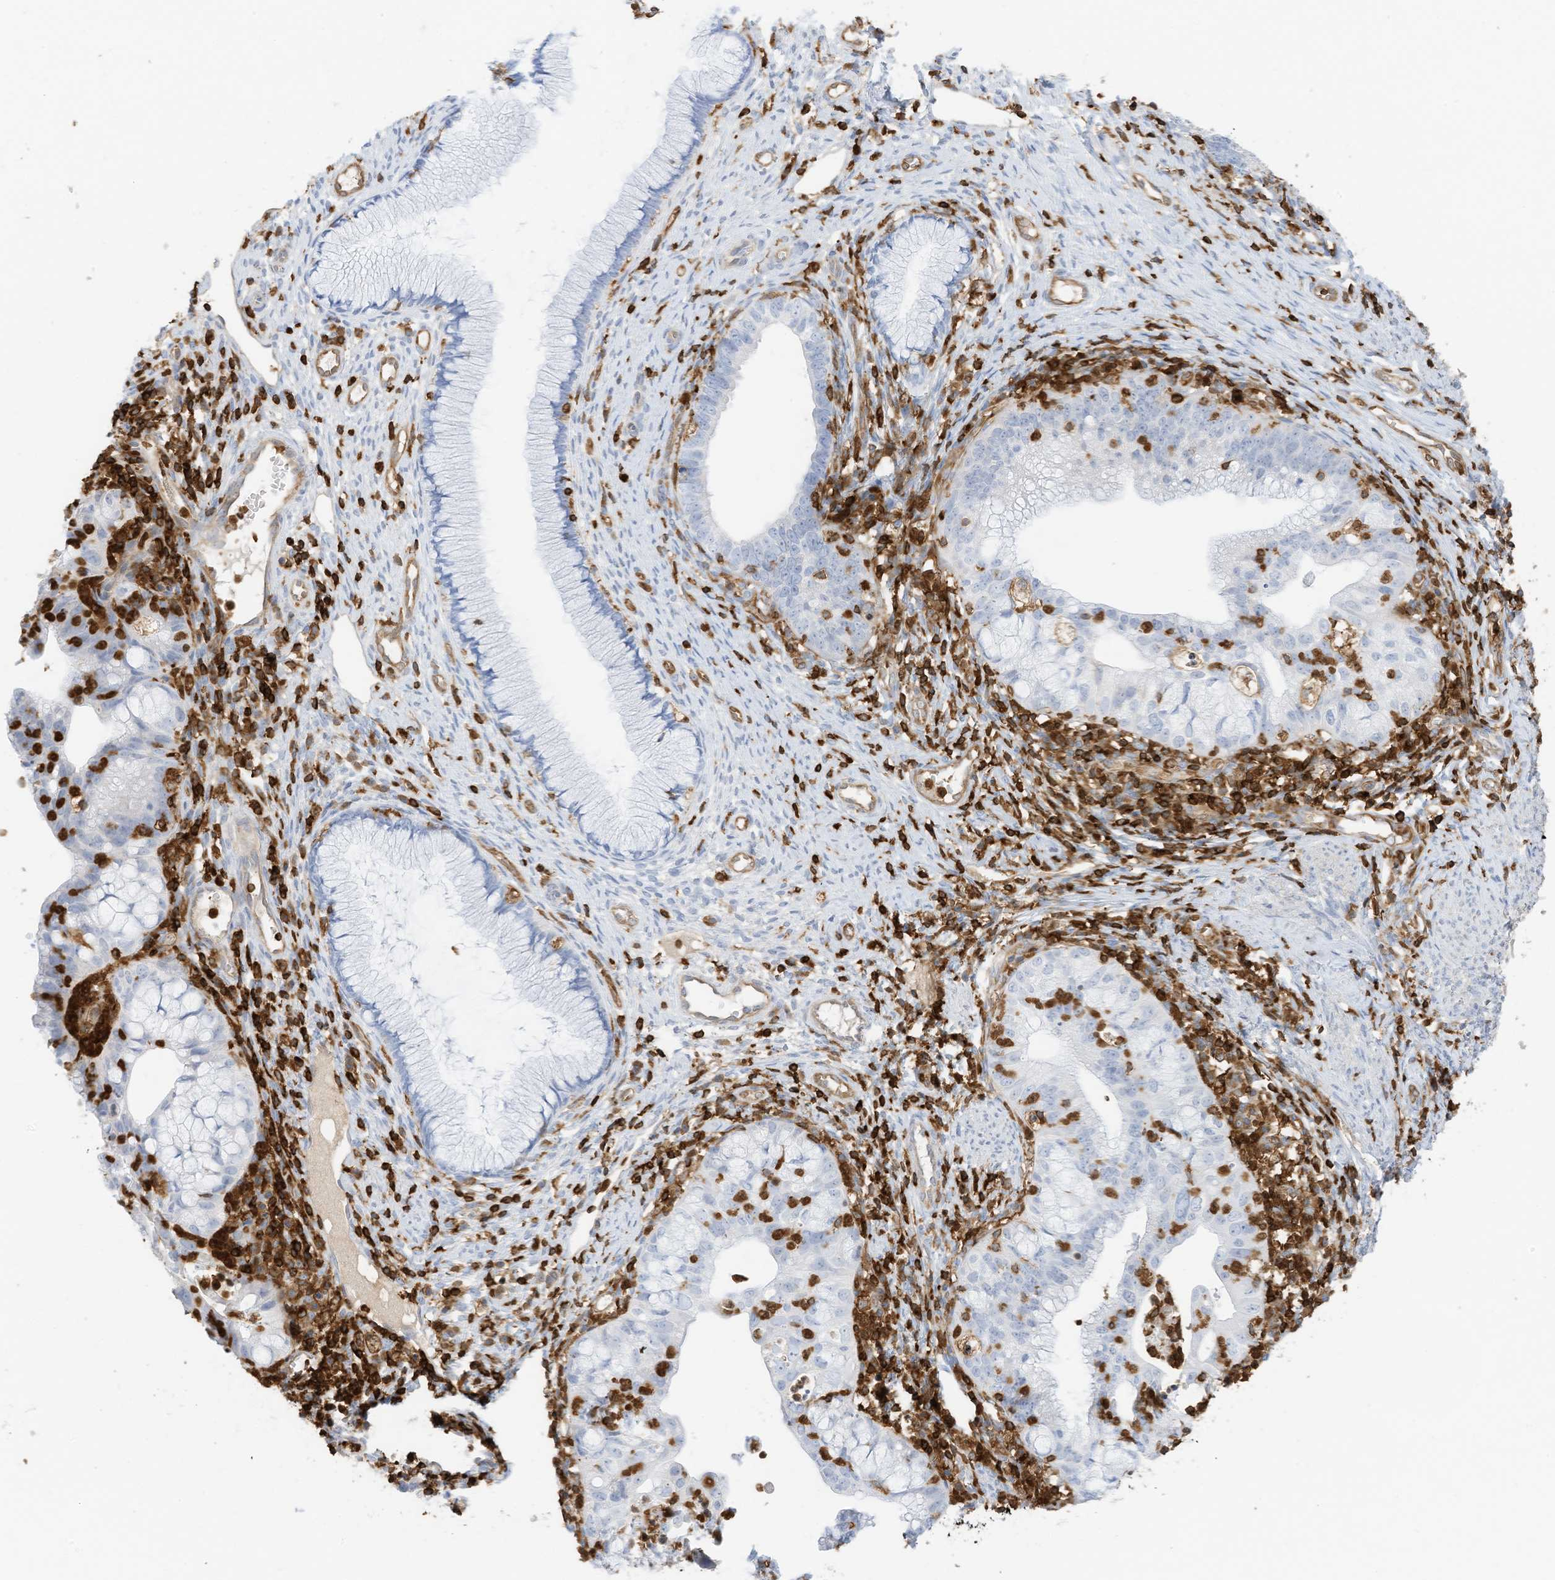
{"staining": {"intensity": "negative", "quantity": "none", "location": "none"}, "tissue": "cervical cancer", "cell_type": "Tumor cells", "image_type": "cancer", "snomed": [{"axis": "morphology", "description": "Adenocarcinoma, NOS"}, {"axis": "topography", "description": "Cervix"}], "caption": "The image exhibits no significant positivity in tumor cells of cervical adenocarcinoma. The staining is performed using DAB (3,3'-diaminobenzidine) brown chromogen with nuclei counter-stained in using hematoxylin.", "gene": "ARHGAP25", "patient": {"sex": "female", "age": 36}}